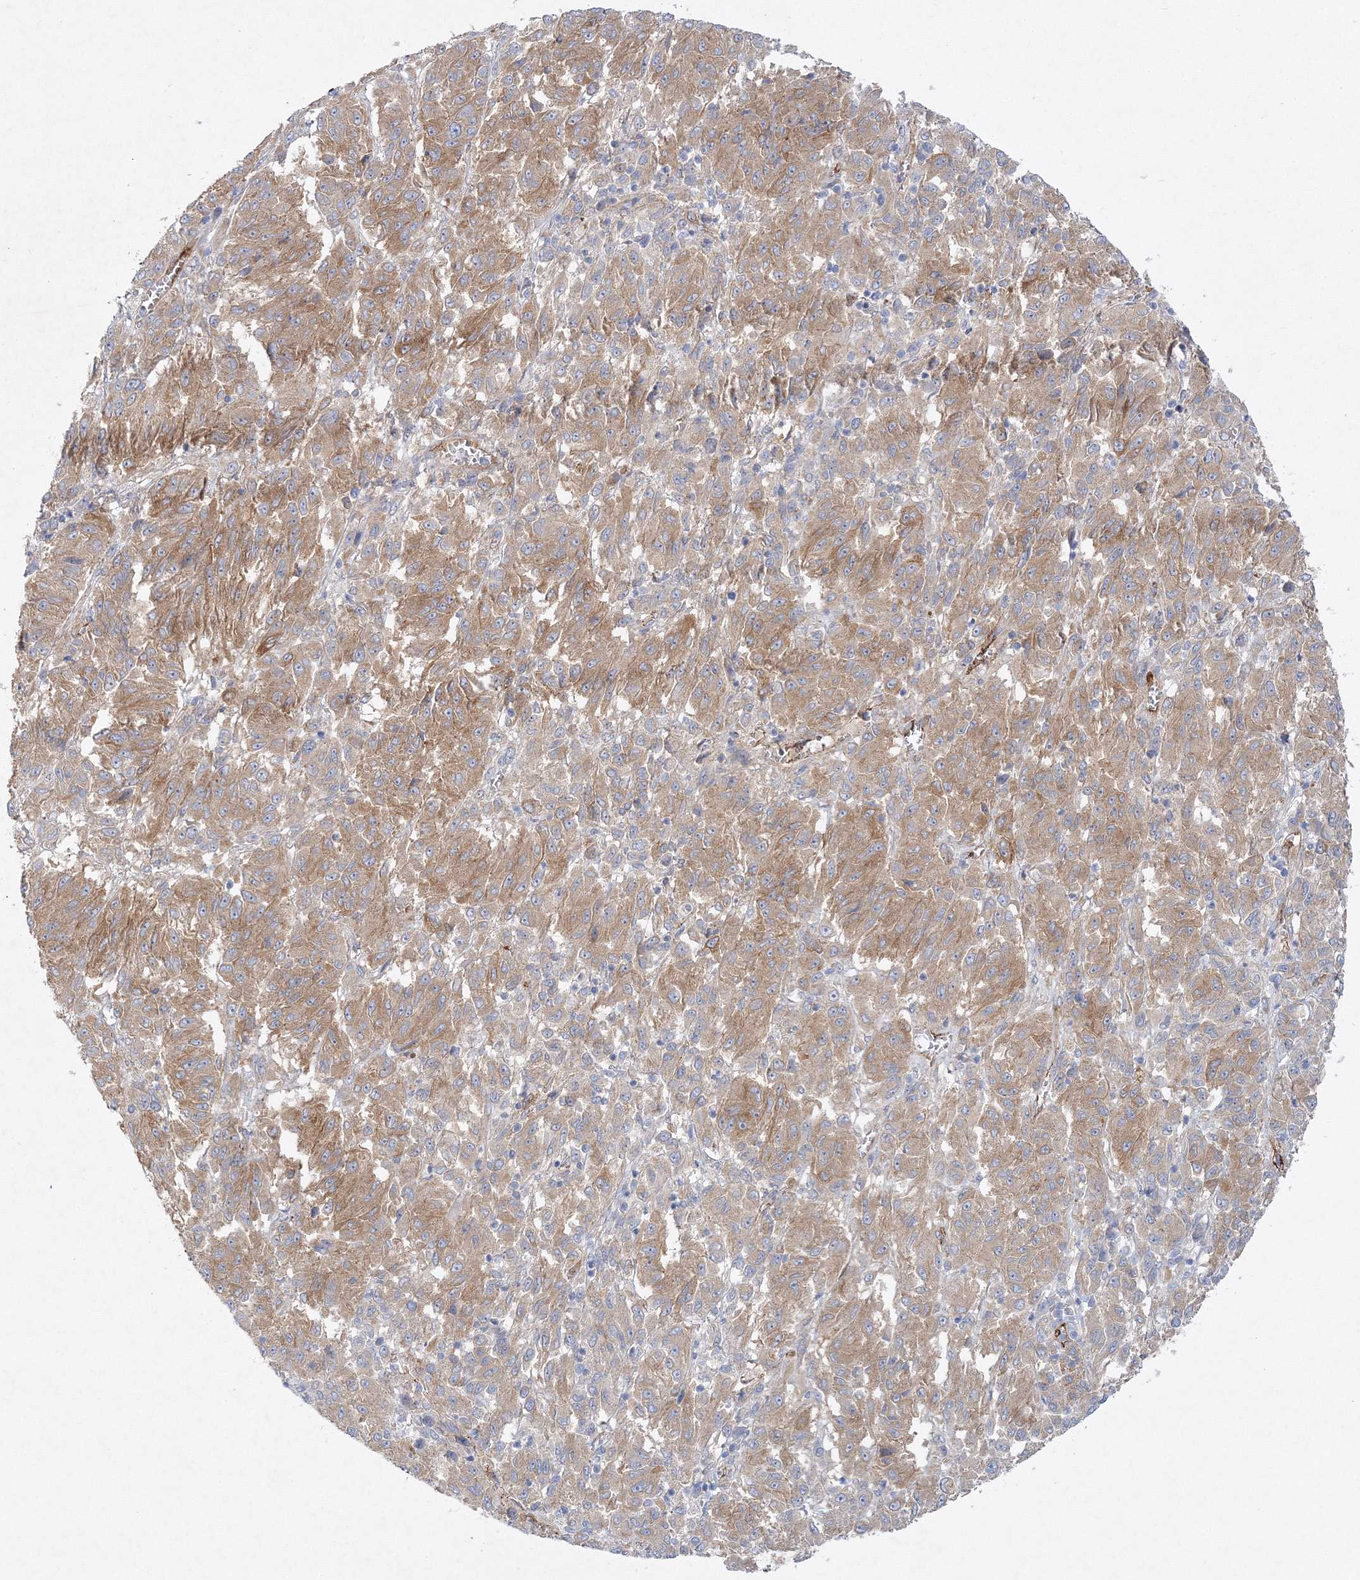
{"staining": {"intensity": "moderate", "quantity": ">75%", "location": "cytoplasmic/membranous"}, "tissue": "melanoma", "cell_type": "Tumor cells", "image_type": "cancer", "snomed": [{"axis": "morphology", "description": "Malignant melanoma, Metastatic site"}, {"axis": "topography", "description": "Lung"}], "caption": "Brown immunohistochemical staining in melanoma reveals moderate cytoplasmic/membranous expression in approximately >75% of tumor cells.", "gene": "ZFYVE16", "patient": {"sex": "male", "age": 64}}